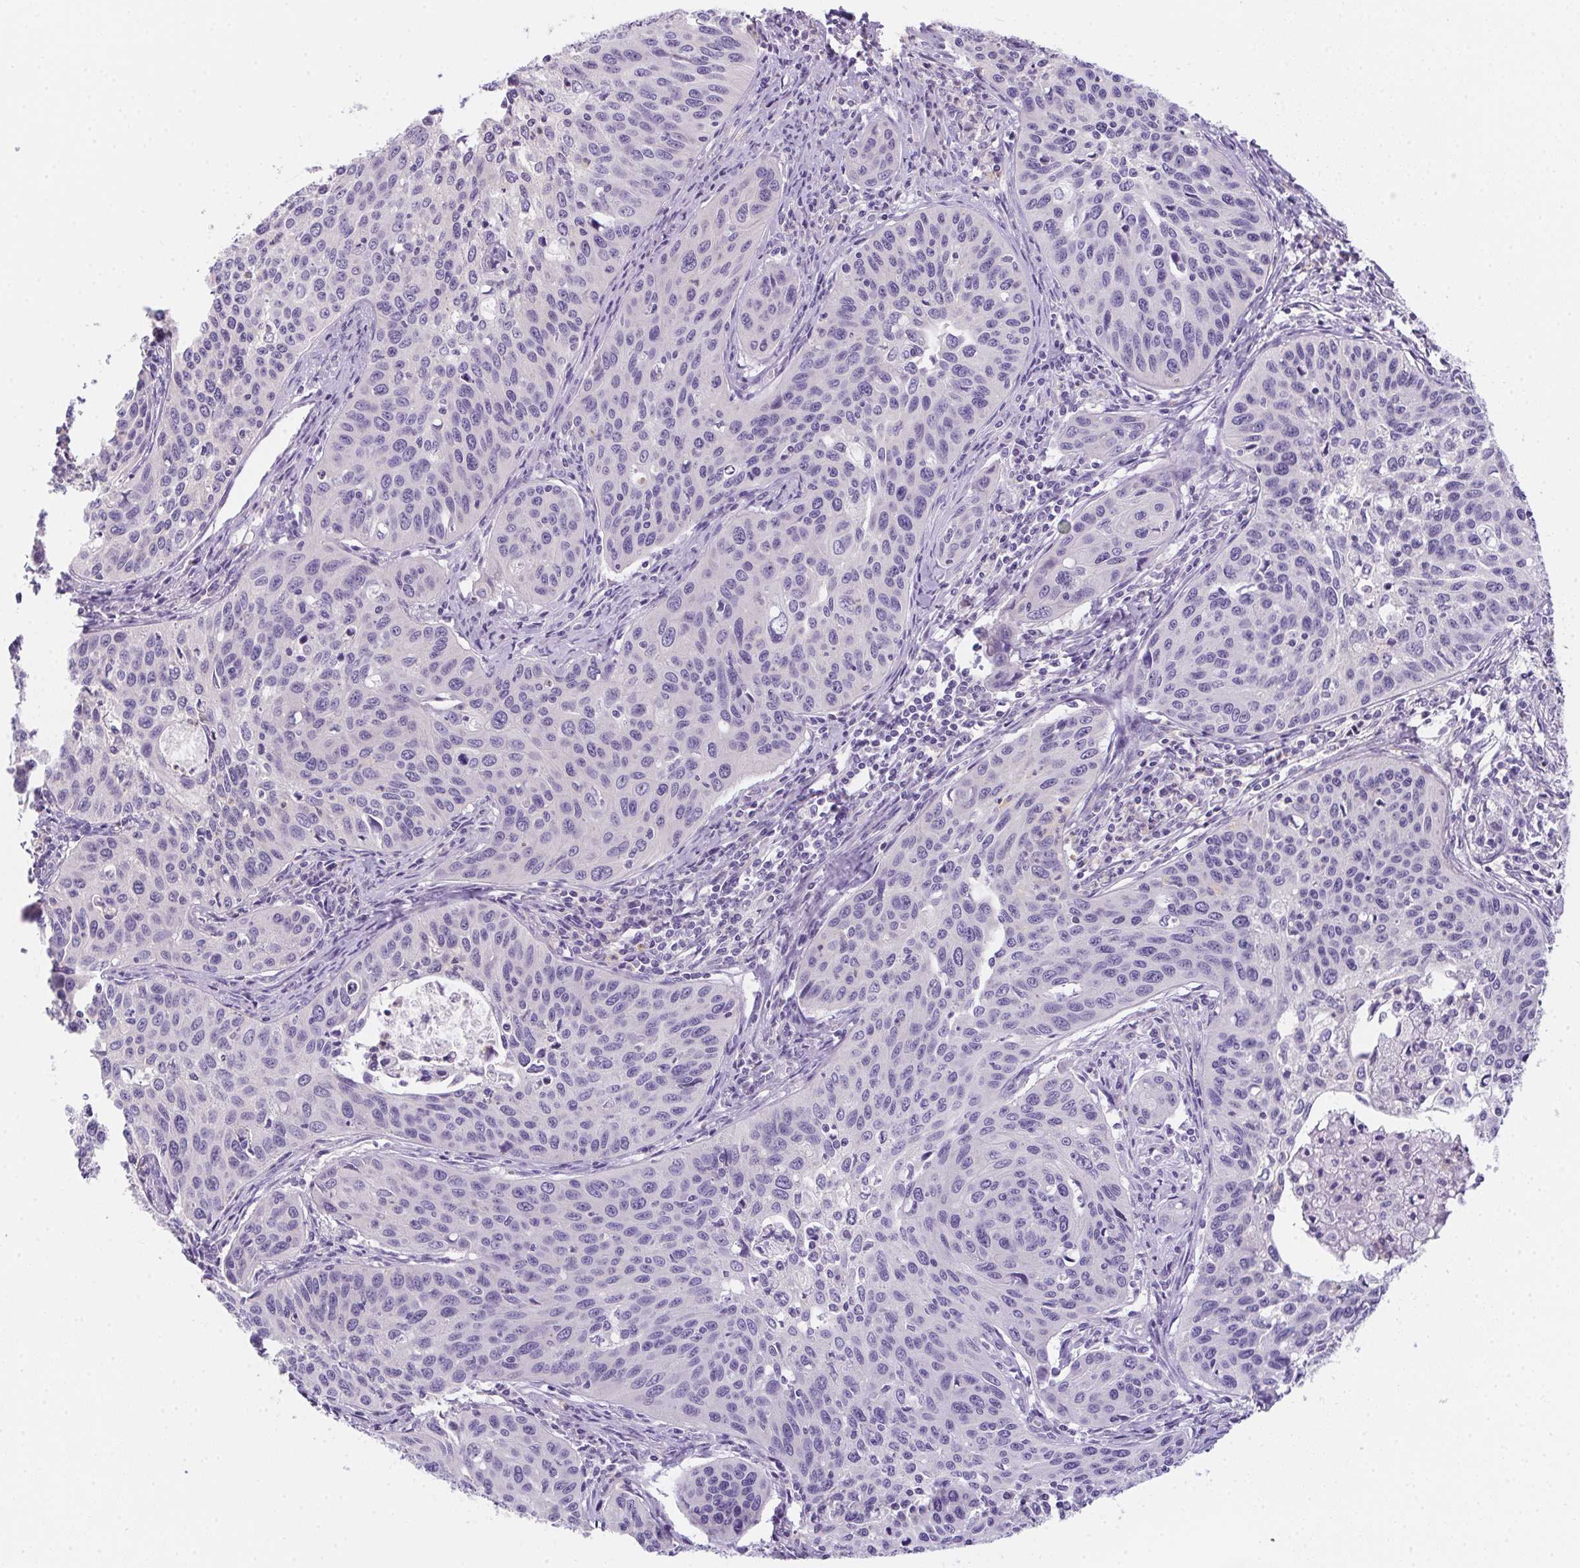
{"staining": {"intensity": "negative", "quantity": "none", "location": "none"}, "tissue": "cervical cancer", "cell_type": "Tumor cells", "image_type": "cancer", "snomed": [{"axis": "morphology", "description": "Squamous cell carcinoma, NOS"}, {"axis": "topography", "description": "Cervix"}], "caption": "Histopathology image shows no protein positivity in tumor cells of cervical squamous cell carcinoma tissue.", "gene": "PRKAA1", "patient": {"sex": "female", "age": 31}}